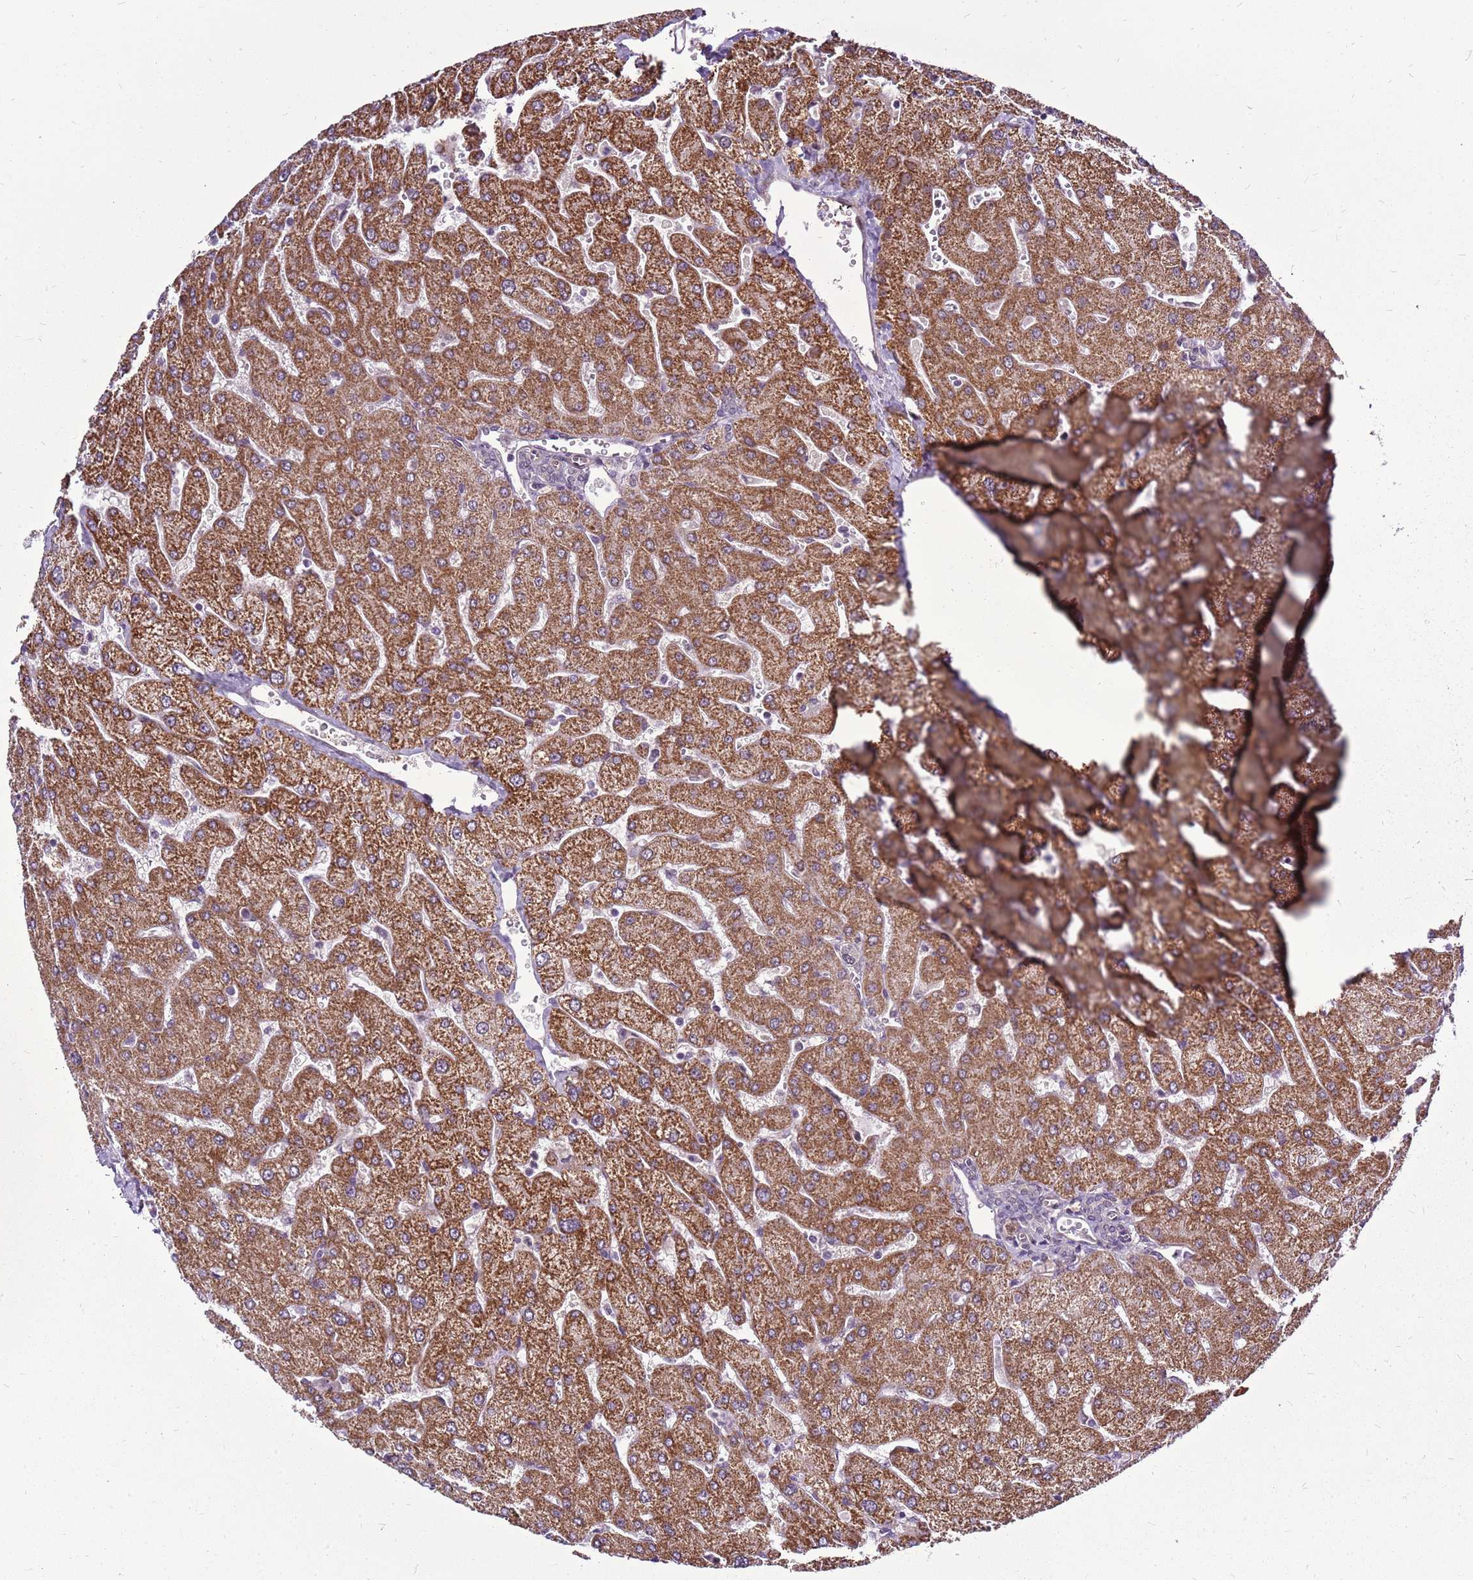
{"staining": {"intensity": "negative", "quantity": "none", "location": "none"}, "tissue": "liver", "cell_type": "Cholangiocytes", "image_type": "normal", "snomed": [{"axis": "morphology", "description": "Normal tissue, NOS"}, {"axis": "topography", "description": "Liver"}], "caption": "Immunohistochemistry (IHC) histopathology image of unremarkable liver: liver stained with DAB (3,3'-diaminobenzidine) exhibits no significant protein staining in cholangiocytes.", "gene": "CCDC166", "patient": {"sex": "male", "age": 55}}